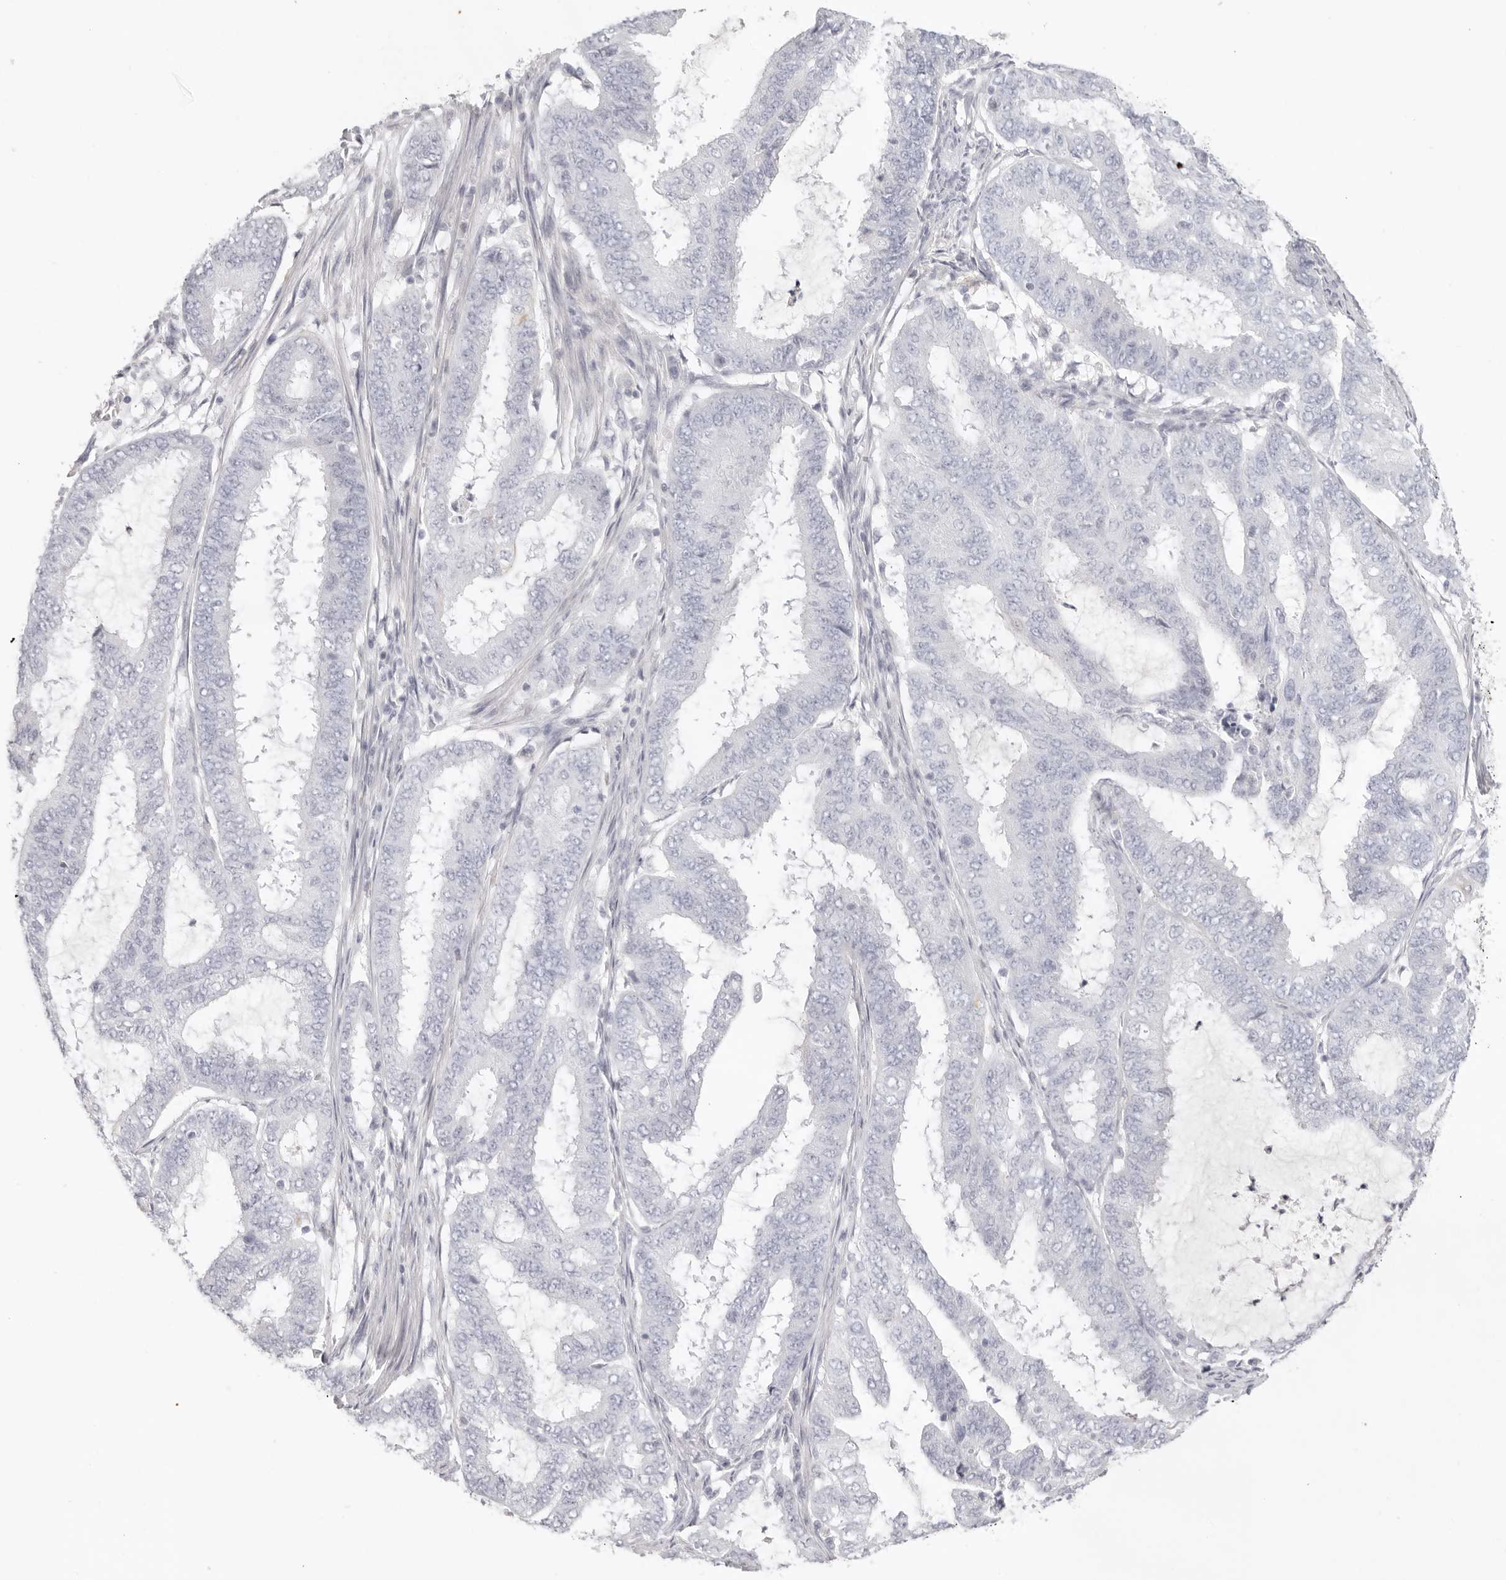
{"staining": {"intensity": "negative", "quantity": "none", "location": "none"}, "tissue": "endometrial cancer", "cell_type": "Tumor cells", "image_type": "cancer", "snomed": [{"axis": "morphology", "description": "Adenocarcinoma, NOS"}, {"axis": "topography", "description": "Endometrium"}], "caption": "Protein analysis of endometrial cancer (adenocarcinoma) exhibits no significant expression in tumor cells.", "gene": "RXFP1", "patient": {"sex": "female", "age": 51}}